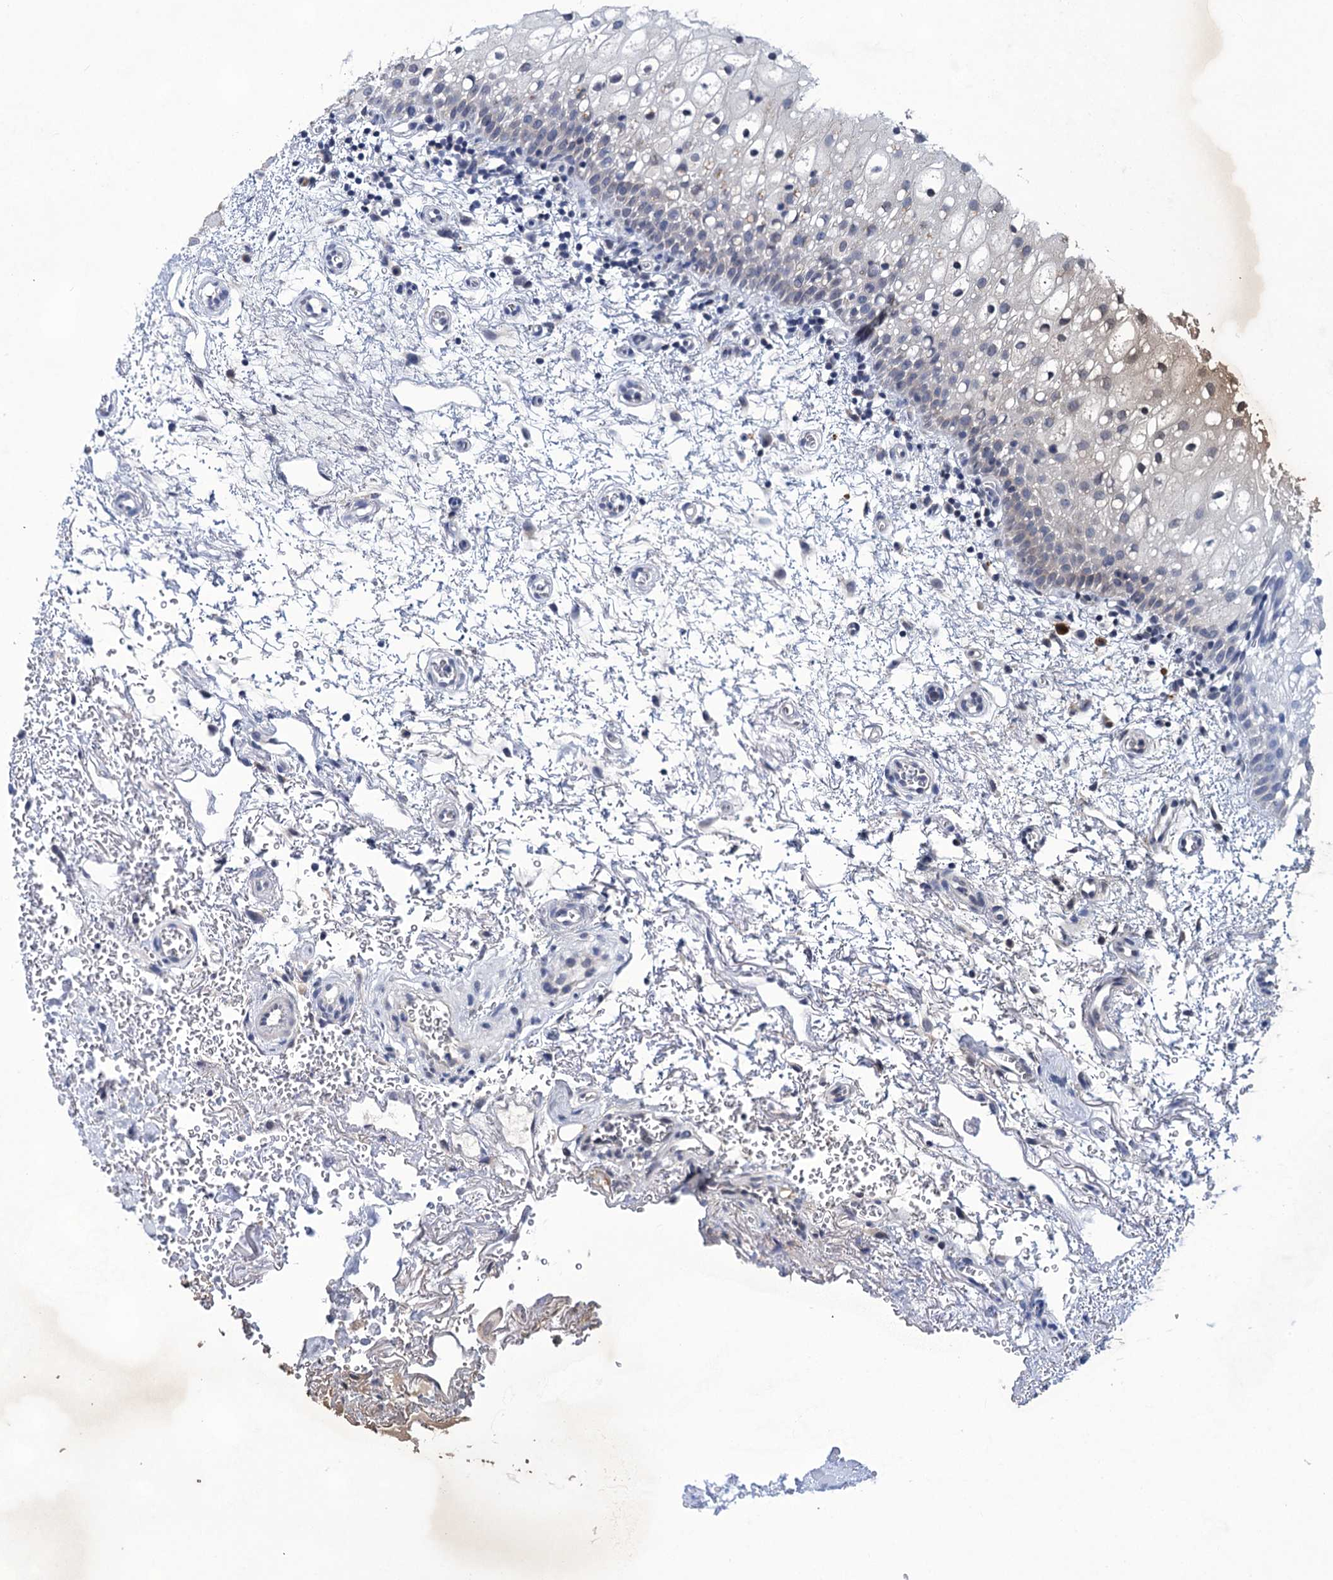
{"staining": {"intensity": "negative", "quantity": "none", "location": "none"}, "tissue": "oral mucosa", "cell_type": "Squamous epithelial cells", "image_type": "normal", "snomed": [{"axis": "morphology", "description": "Normal tissue, NOS"}, {"axis": "morphology", "description": "Squamous cell carcinoma, NOS"}, {"axis": "topography", "description": "Oral tissue"}, {"axis": "topography", "description": "Head-Neck"}], "caption": "DAB immunohistochemical staining of benign human oral mucosa displays no significant expression in squamous epithelial cells. (Immunohistochemistry (ihc), brightfield microscopy, high magnification).", "gene": "TTC17", "patient": {"sex": "male", "age": 68}}